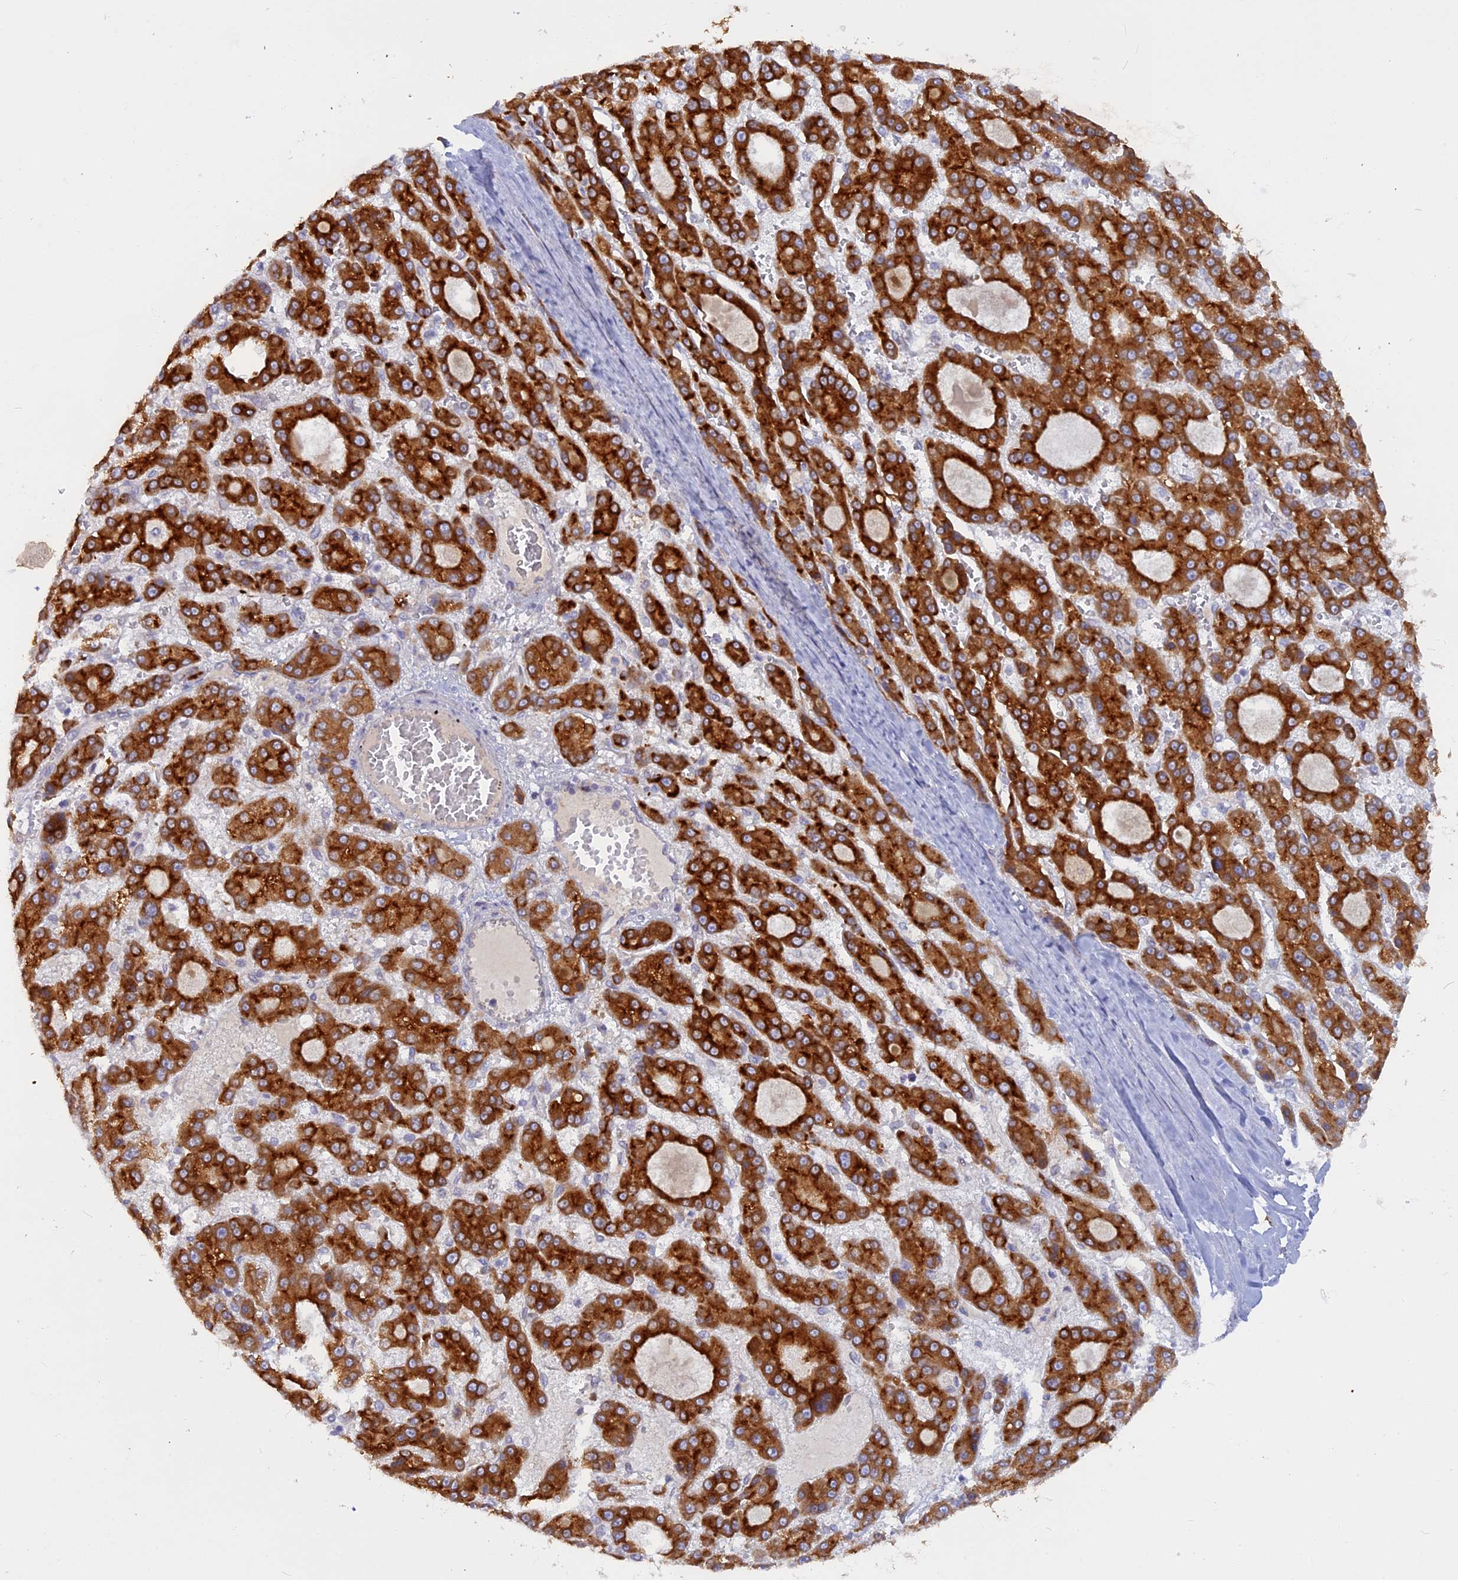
{"staining": {"intensity": "strong", "quantity": ">75%", "location": "cytoplasmic/membranous"}, "tissue": "liver cancer", "cell_type": "Tumor cells", "image_type": "cancer", "snomed": [{"axis": "morphology", "description": "Carcinoma, Hepatocellular, NOS"}, {"axis": "topography", "description": "Liver"}], "caption": "IHC of human liver cancer displays high levels of strong cytoplasmic/membranous staining in approximately >75% of tumor cells. (DAB (3,3'-diaminobenzidine) IHC with brightfield microscopy, high magnification).", "gene": "TLCD1", "patient": {"sex": "male", "age": 70}}